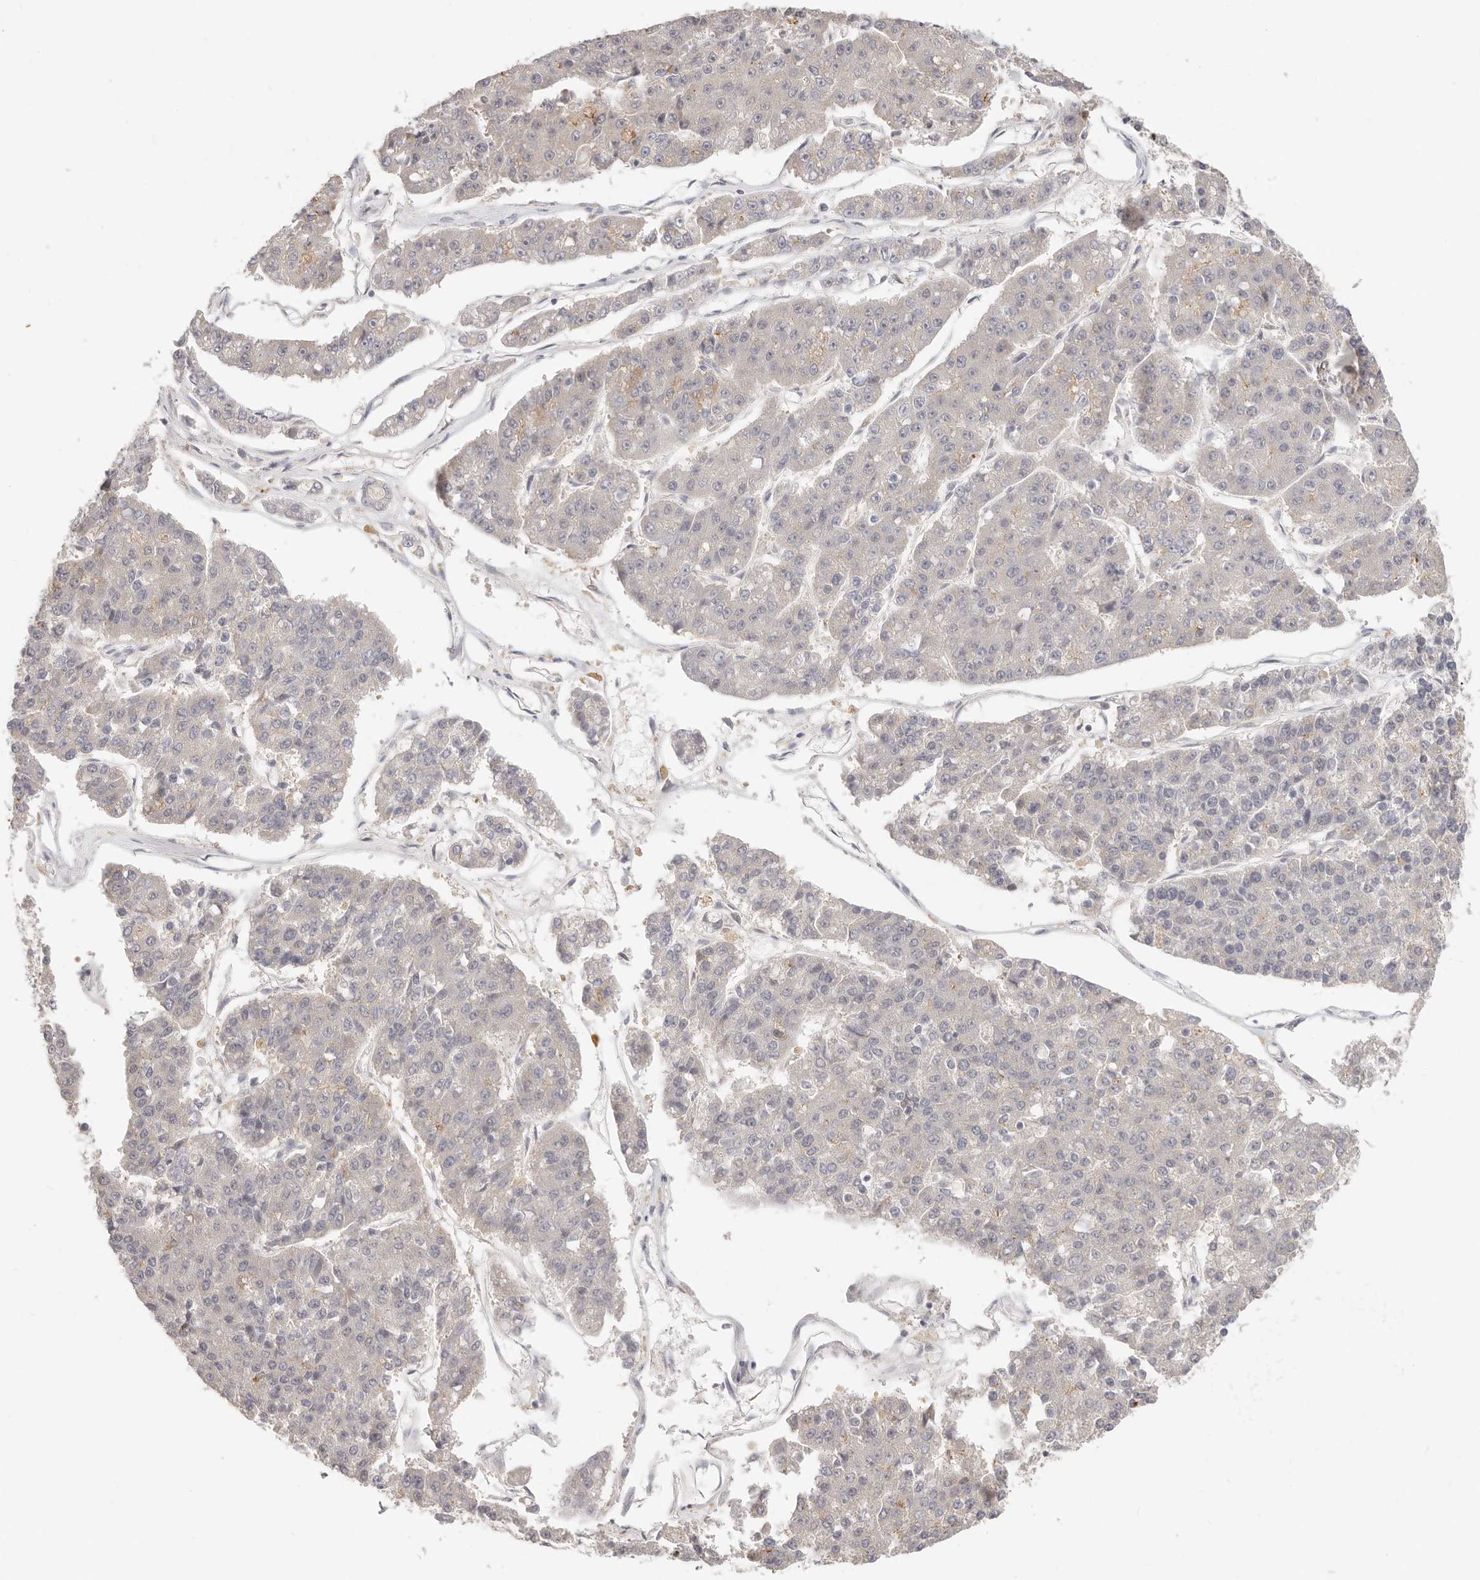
{"staining": {"intensity": "negative", "quantity": "none", "location": "none"}, "tissue": "pancreatic cancer", "cell_type": "Tumor cells", "image_type": "cancer", "snomed": [{"axis": "morphology", "description": "Adenocarcinoma, NOS"}, {"axis": "topography", "description": "Pancreas"}], "caption": "Protein analysis of adenocarcinoma (pancreatic) displays no significant staining in tumor cells.", "gene": "DTNBP1", "patient": {"sex": "male", "age": 50}}